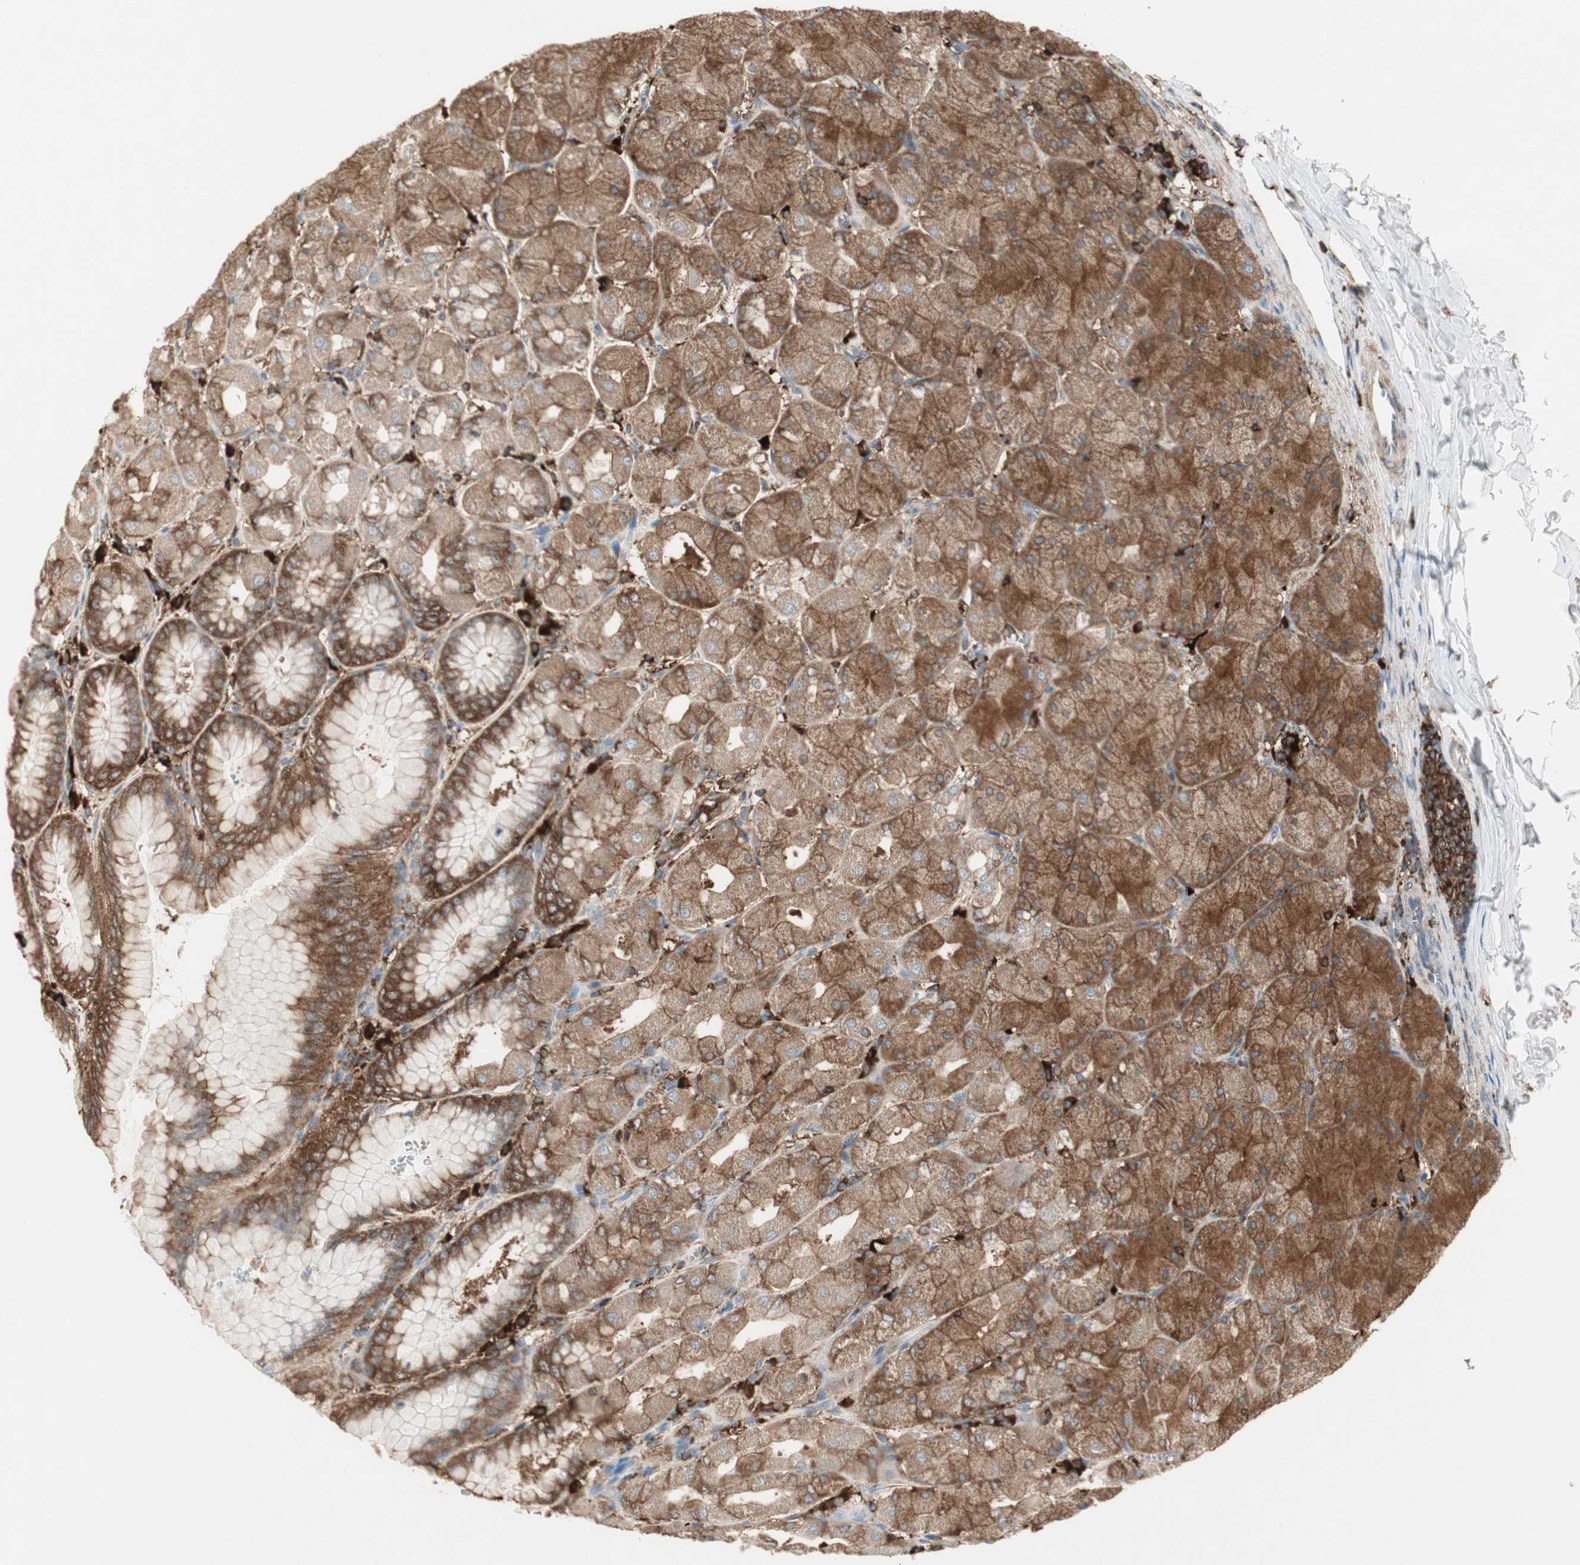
{"staining": {"intensity": "strong", "quantity": ">75%", "location": "cytoplasmic/membranous"}, "tissue": "stomach", "cell_type": "Glandular cells", "image_type": "normal", "snomed": [{"axis": "morphology", "description": "Normal tissue, NOS"}, {"axis": "topography", "description": "Stomach, upper"}], "caption": "Strong cytoplasmic/membranous positivity is appreciated in about >75% of glandular cells in unremarkable stomach. Immunohistochemistry stains the protein of interest in brown and the nuclei are stained blue.", "gene": "MMP3", "patient": {"sex": "female", "age": 56}}